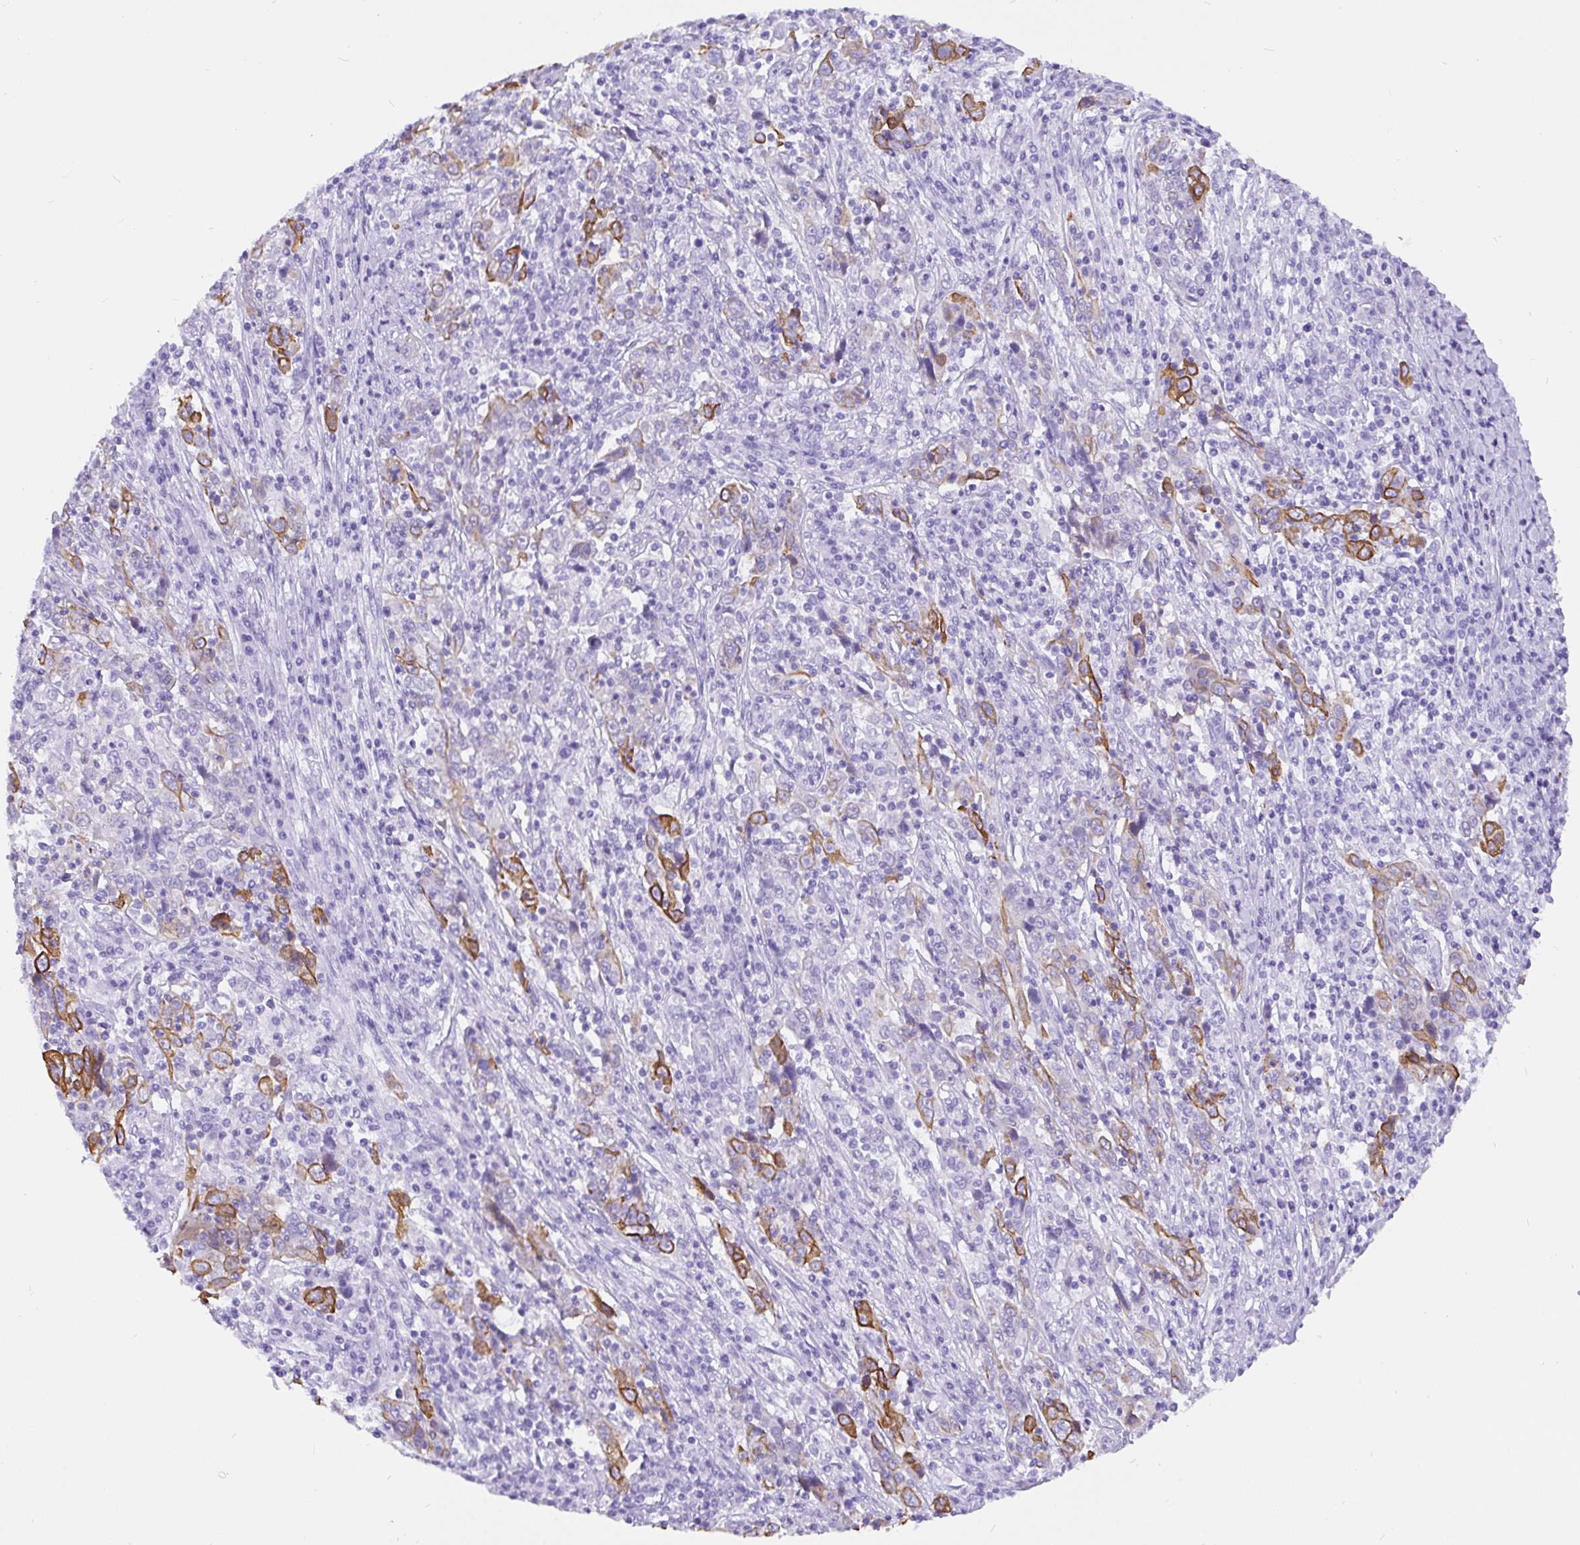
{"staining": {"intensity": "moderate", "quantity": "<25%", "location": "cytoplasmic/membranous"}, "tissue": "cervical cancer", "cell_type": "Tumor cells", "image_type": "cancer", "snomed": [{"axis": "morphology", "description": "Squamous cell carcinoma, NOS"}, {"axis": "topography", "description": "Cervix"}], "caption": "Protein staining by immunohistochemistry (IHC) exhibits moderate cytoplasmic/membranous staining in about <25% of tumor cells in squamous cell carcinoma (cervical).", "gene": "KRT13", "patient": {"sex": "female", "age": 46}}